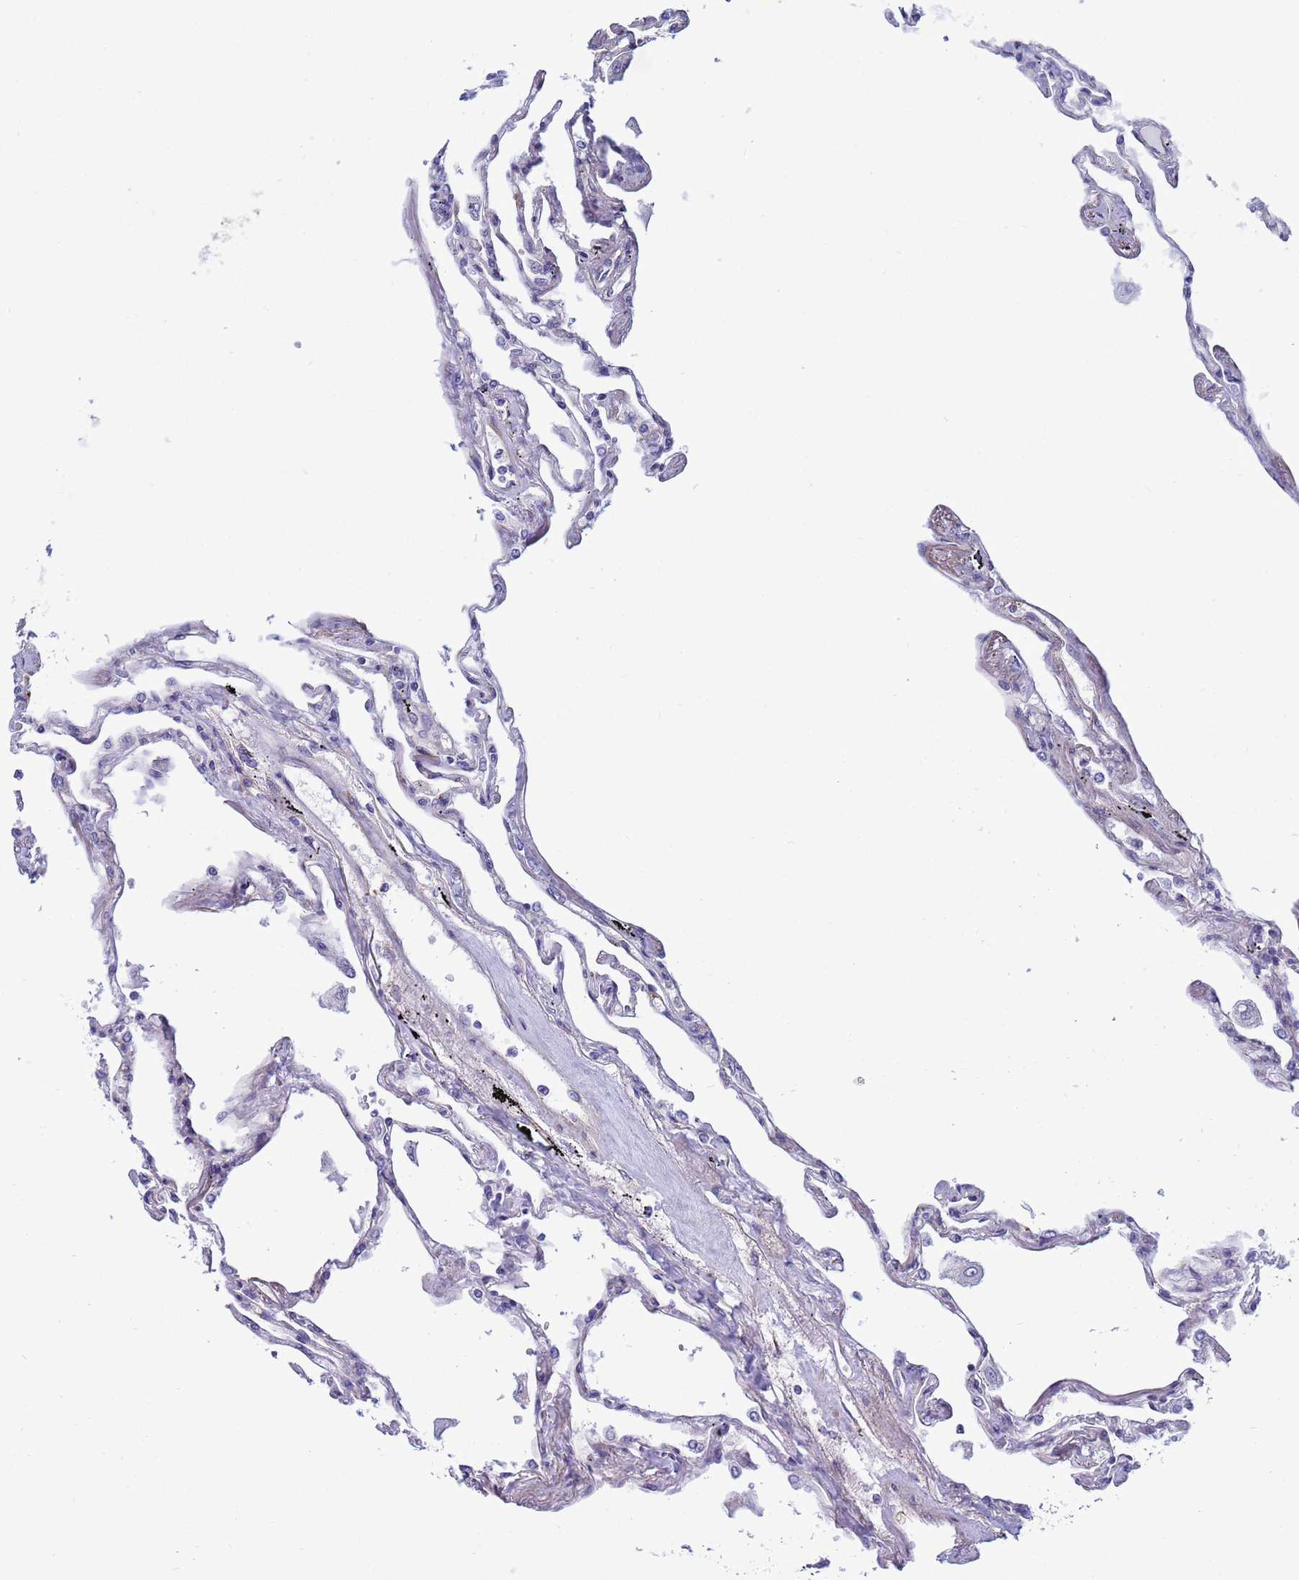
{"staining": {"intensity": "negative", "quantity": "none", "location": "none"}, "tissue": "lung", "cell_type": "Alveolar cells", "image_type": "normal", "snomed": [{"axis": "morphology", "description": "Normal tissue, NOS"}, {"axis": "topography", "description": "Lung"}], "caption": "Immunohistochemical staining of normal human lung exhibits no significant staining in alveolar cells.", "gene": "TRPC6", "patient": {"sex": "female", "age": 67}}